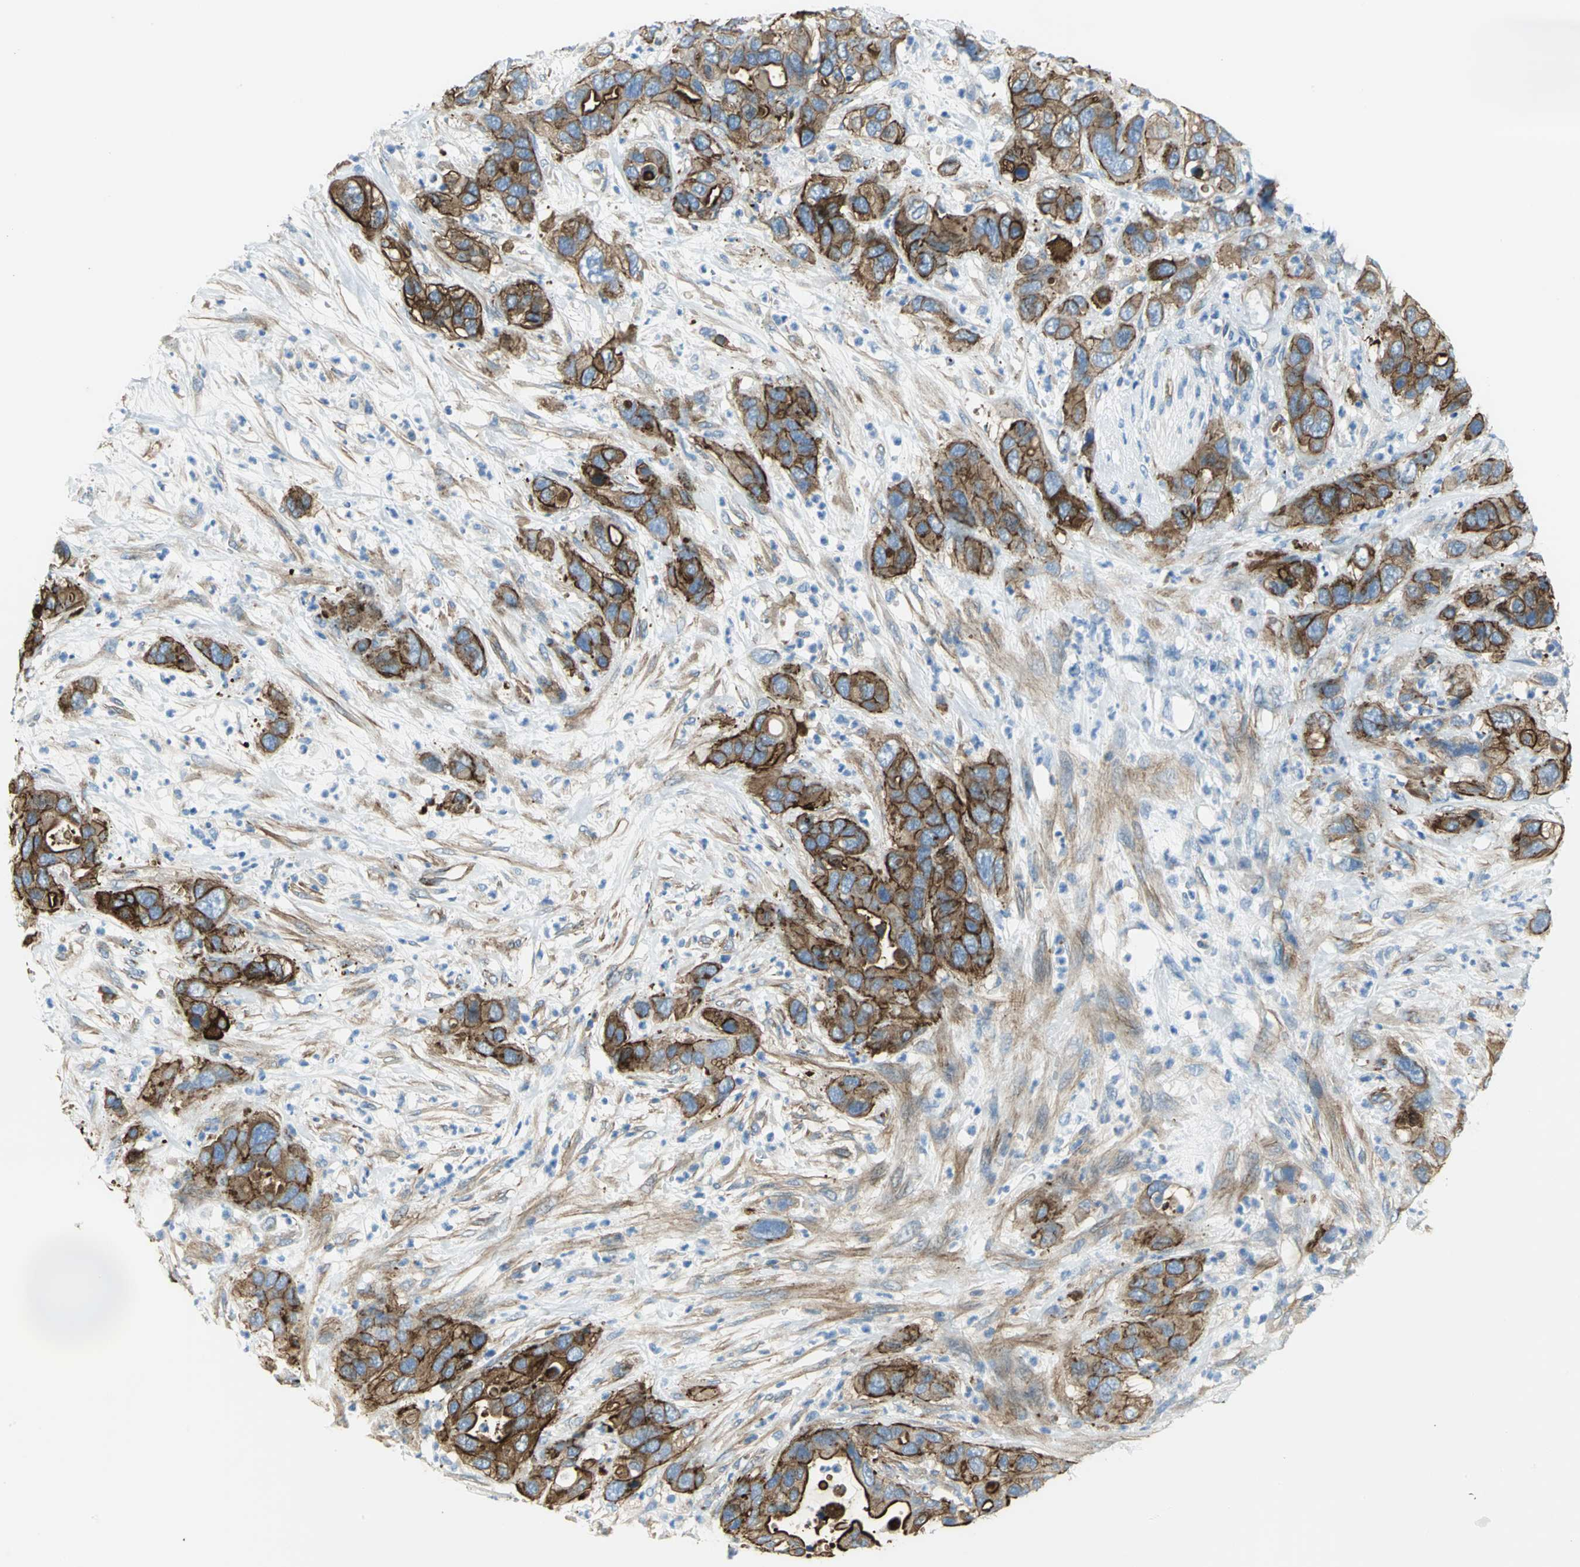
{"staining": {"intensity": "strong", "quantity": ">75%", "location": "cytoplasmic/membranous"}, "tissue": "pancreatic cancer", "cell_type": "Tumor cells", "image_type": "cancer", "snomed": [{"axis": "morphology", "description": "Adenocarcinoma, NOS"}, {"axis": "topography", "description": "Pancreas"}], "caption": "Immunohistochemical staining of human pancreatic cancer displays high levels of strong cytoplasmic/membranous staining in approximately >75% of tumor cells.", "gene": "FLNB", "patient": {"sex": "female", "age": 71}}